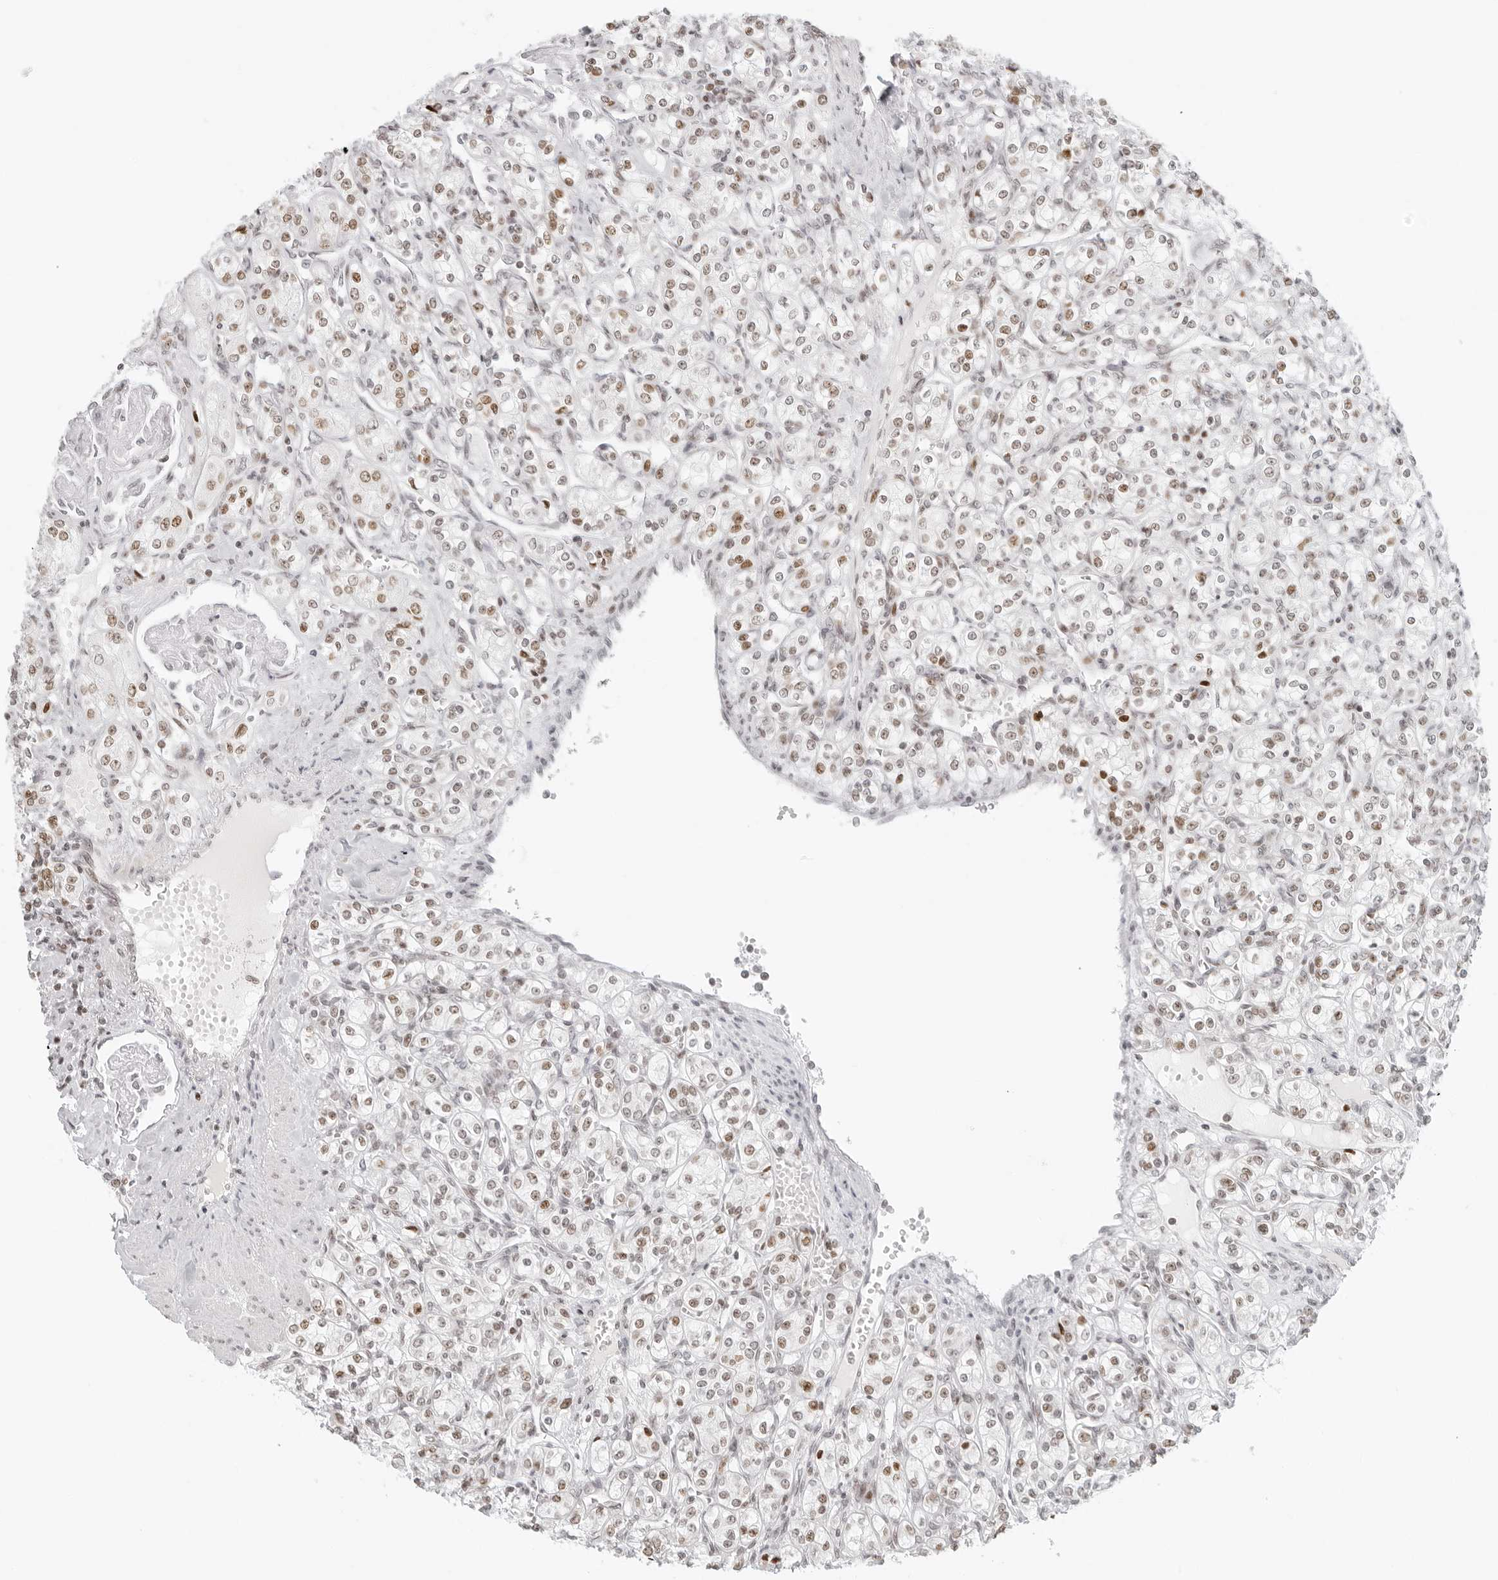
{"staining": {"intensity": "moderate", "quantity": "25%-75%", "location": "nuclear"}, "tissue": "renal cancer", "cell_type": "Tumor cells", "image_type": "cancer", "snomed": [{"axis": "morphology", "description": "Adenocarcinoma, NOS"}, {"axis": "topography", "description": "Kidney"}], "caption": "About 25%-75% of tumor cells in human renal adenocarcinoma exhibit moderate nuclear protein staining as visualized by brown immunohistochemical staining.", "gene": "RCC1", "patient": {"sex": "male", "age": 77}}